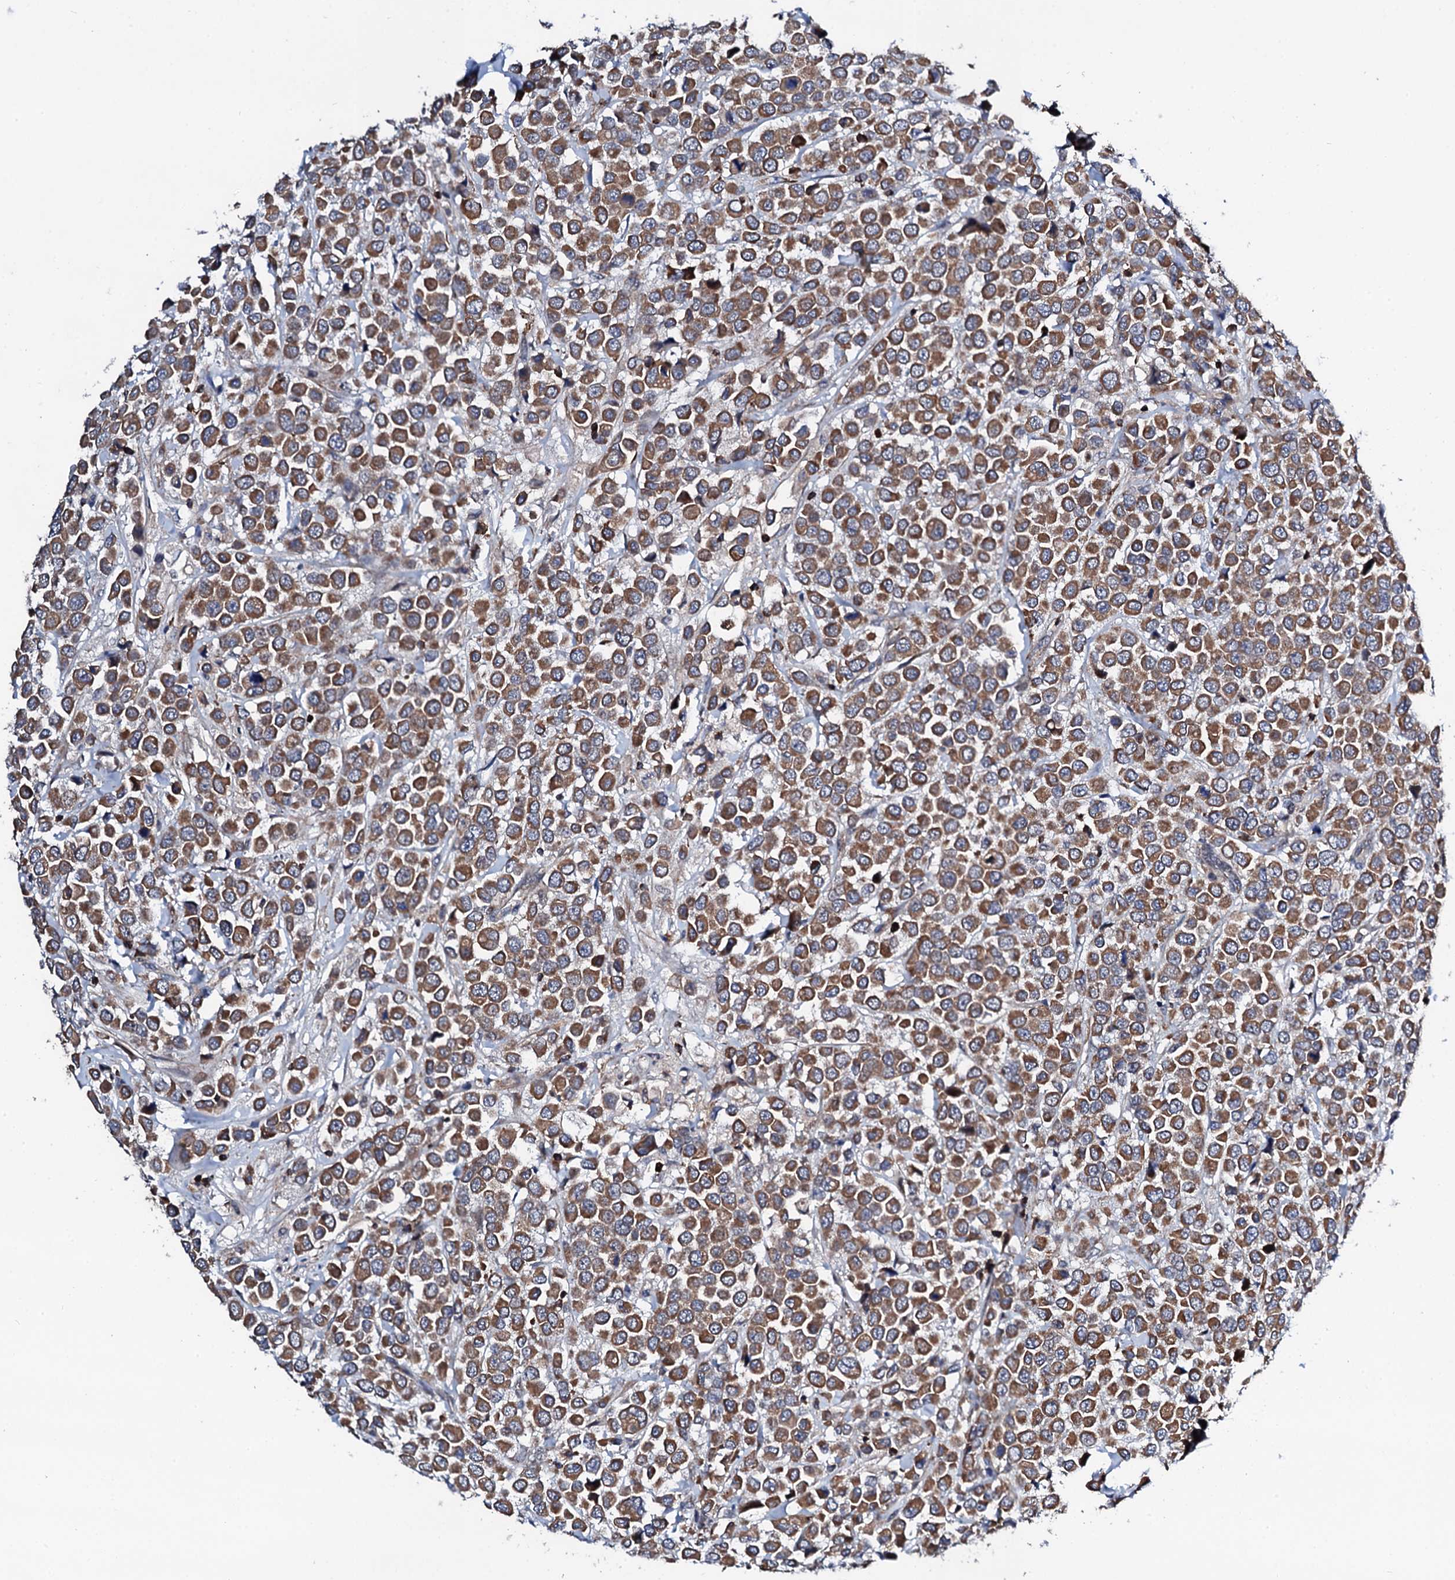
{"staining": {"intensity": "moderate", "quantity": ">75%", "location": "cytoplasmic/membranous"}, "tissue": "breast cancer", "cell_type": "Tumor cells", "image_type": "cancer", "snomed": [{"axis": "morphology", "description": "Duct carcinoma"}, {"axis": "topography", "description": "Breast"}], "caption": "Protein staining of breast cancer (invasive ductal carcinoma) tissue displays moderate cytoplasmic/membranous positivity in approximately >75% of tumor cells.", "gene": "COG4", "patient": {"sex": "female", "age": 61}}